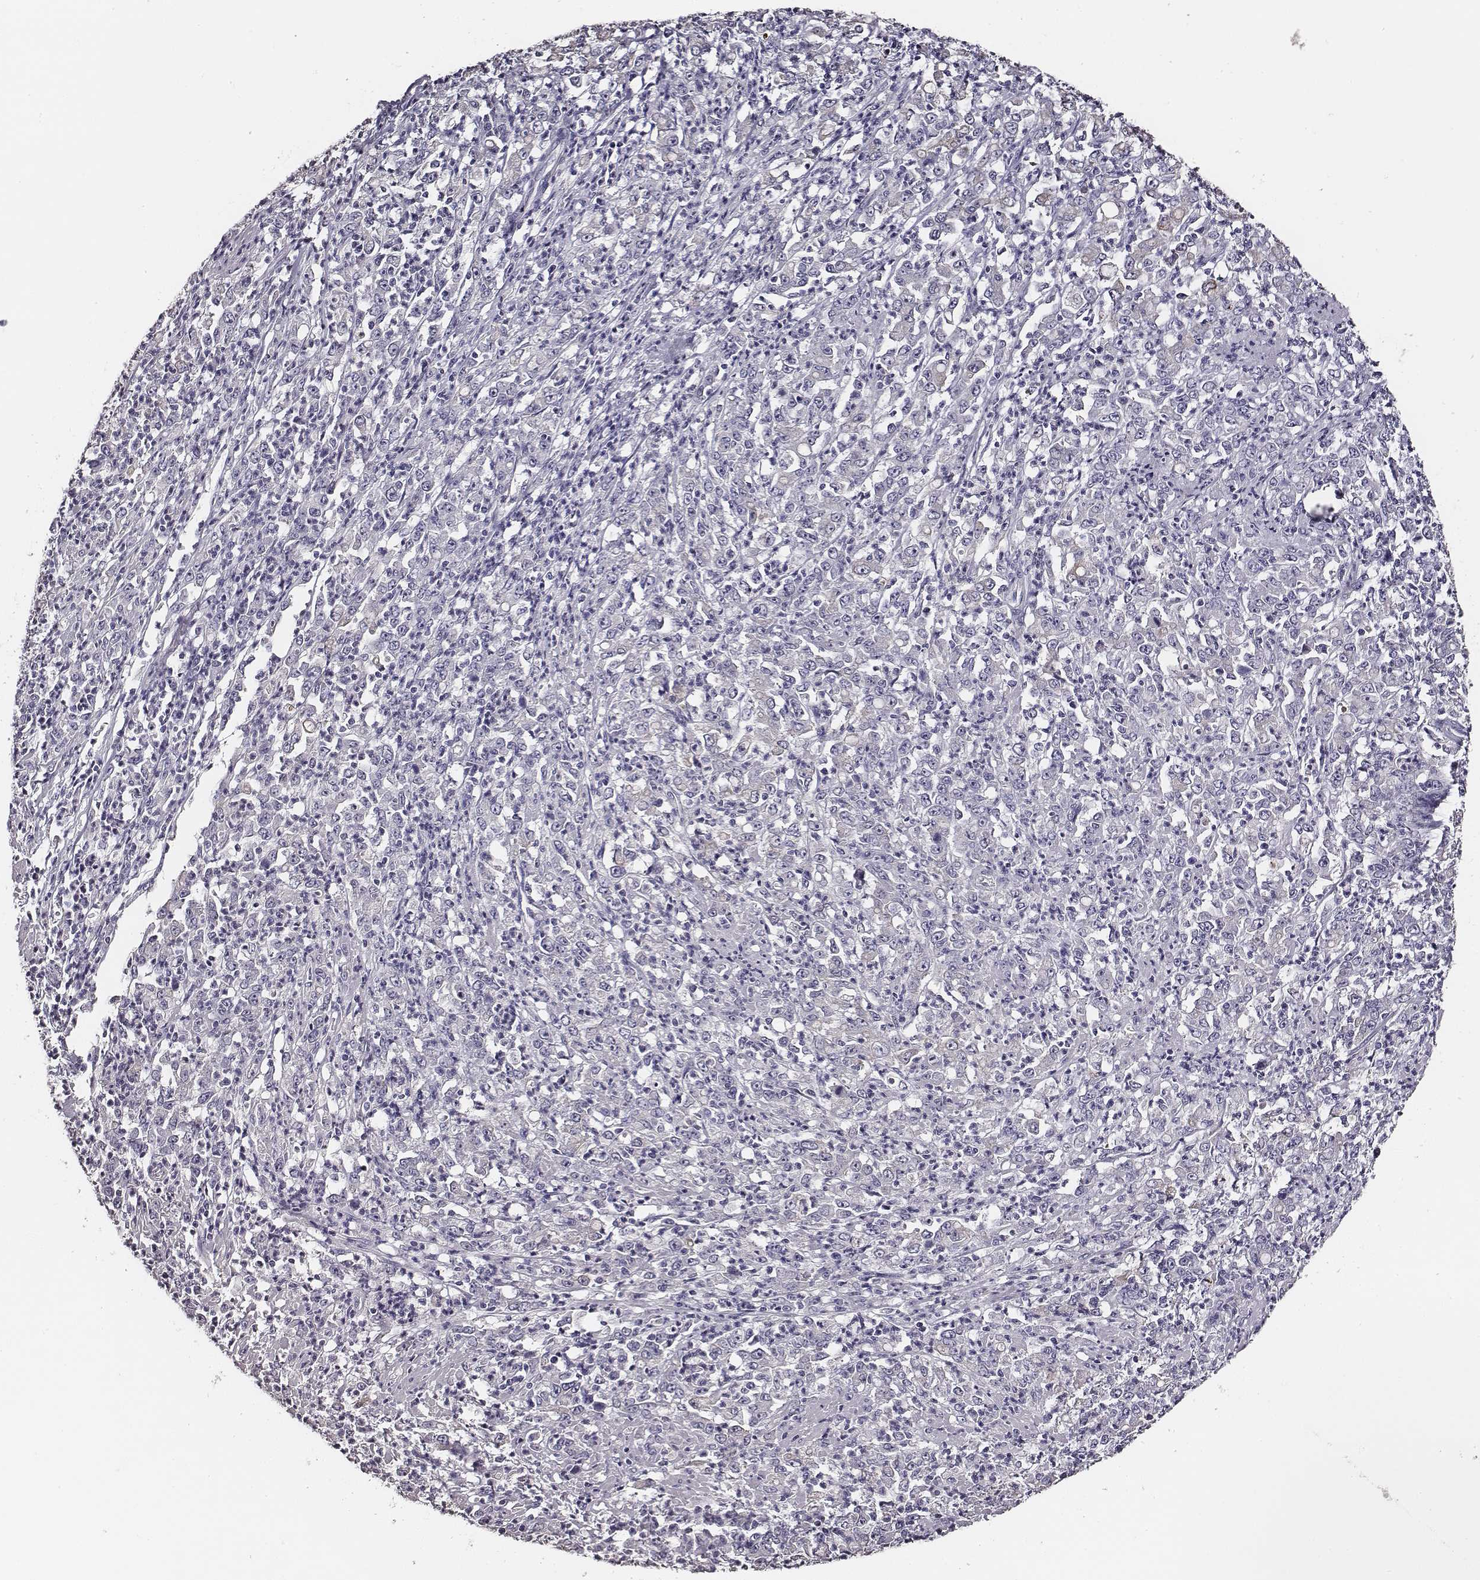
{"staining": {"intensity": "negative", "quantity": "none", "location": "none"}, "tissue": "stomach cancer", "cell_type": "Tumor cells", "image_type": "cancer", "snomed": [{"axis": "morphology", "description": "Adenocarcinoma, NOS"}, {"axis": "topography", "description": "Stomach, lower"}], "caption": "Protein analysis of stomach cancer (adenocarcinoma) displays no significant expression in tumor cells.", "gene": "AADAT", "patient": {"sex": "female", "age": 71}}